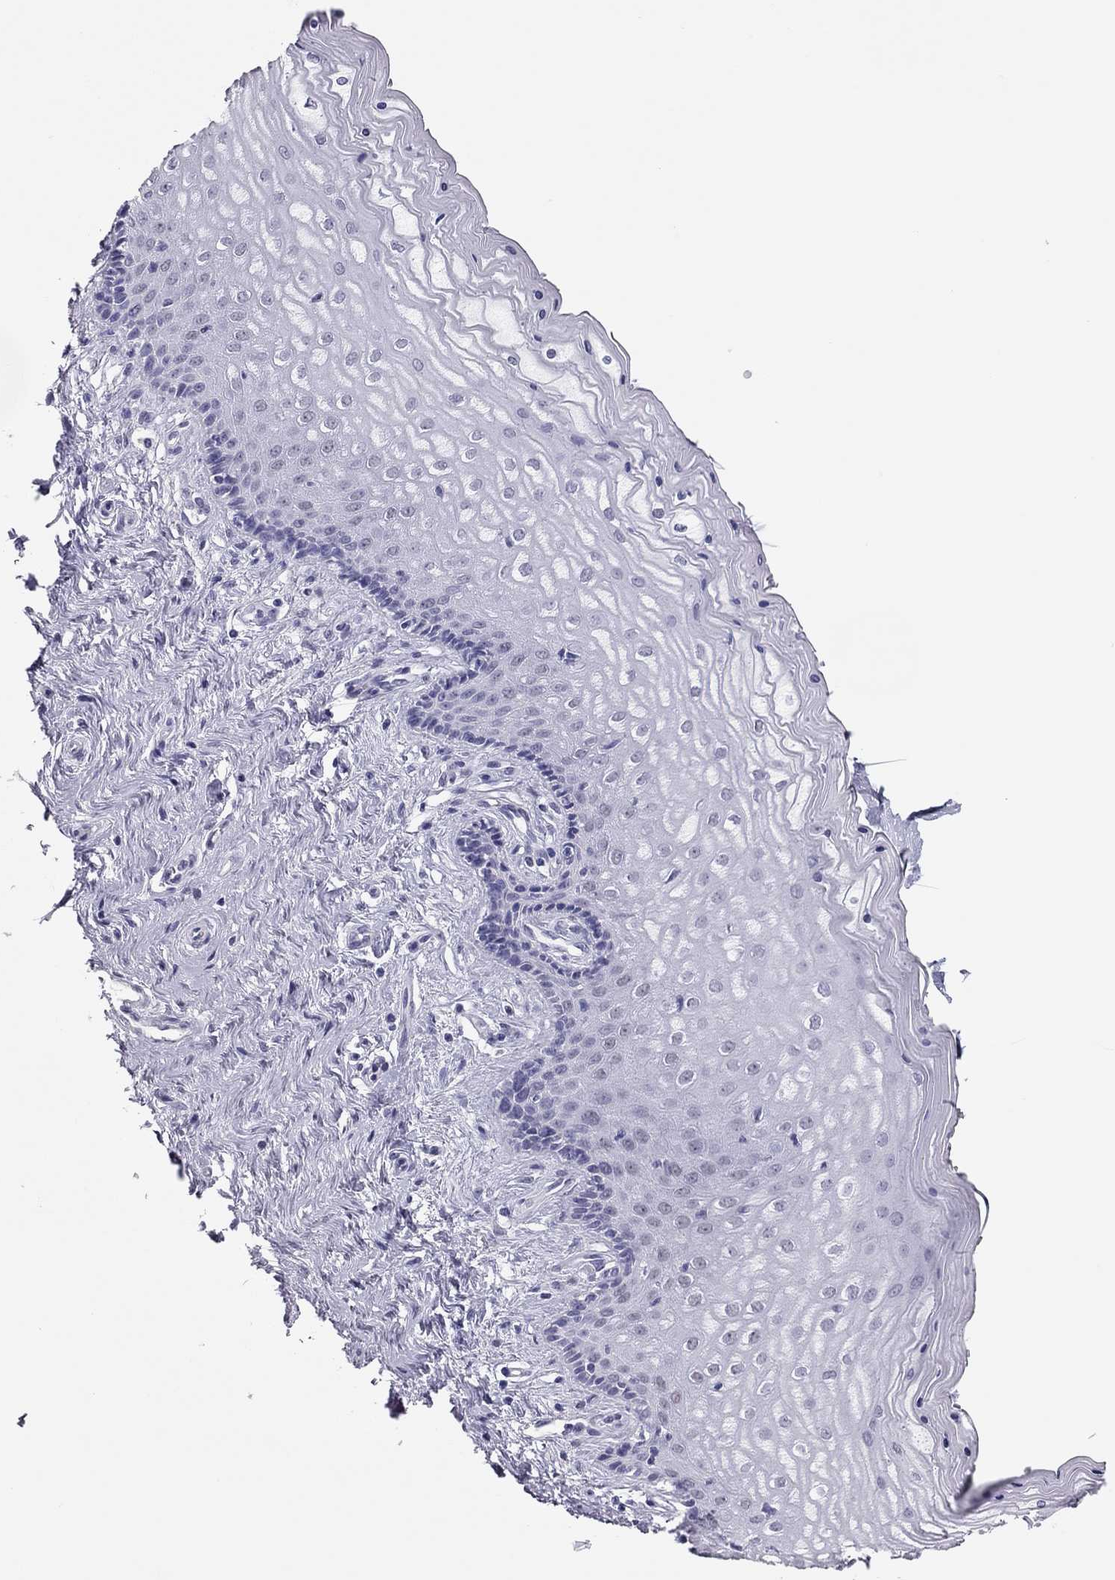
{"staining": {"intensity": "negative", "quantity": "none", "location": "none"}, "tissue": "vagina", "cell_type": "Squamous epithelial cells", "image_type": "normal", "snomed": [{"axis": "morphology", "description": "Normal tissue, NOS"}, {"axis": "topography", "description": "Vagina"}], "caption": "IHC micrograph of benign vagina: human vagina stained with DAB (3,3'-diaminobenzidine) shows no significant protein positivity in squamous epithelial cells. (DAB (3,3'-diaminobenzidine) IHC, high magnification).", "gene": "PHOX2A", "patient": {"sex": "female", "age": 45}}